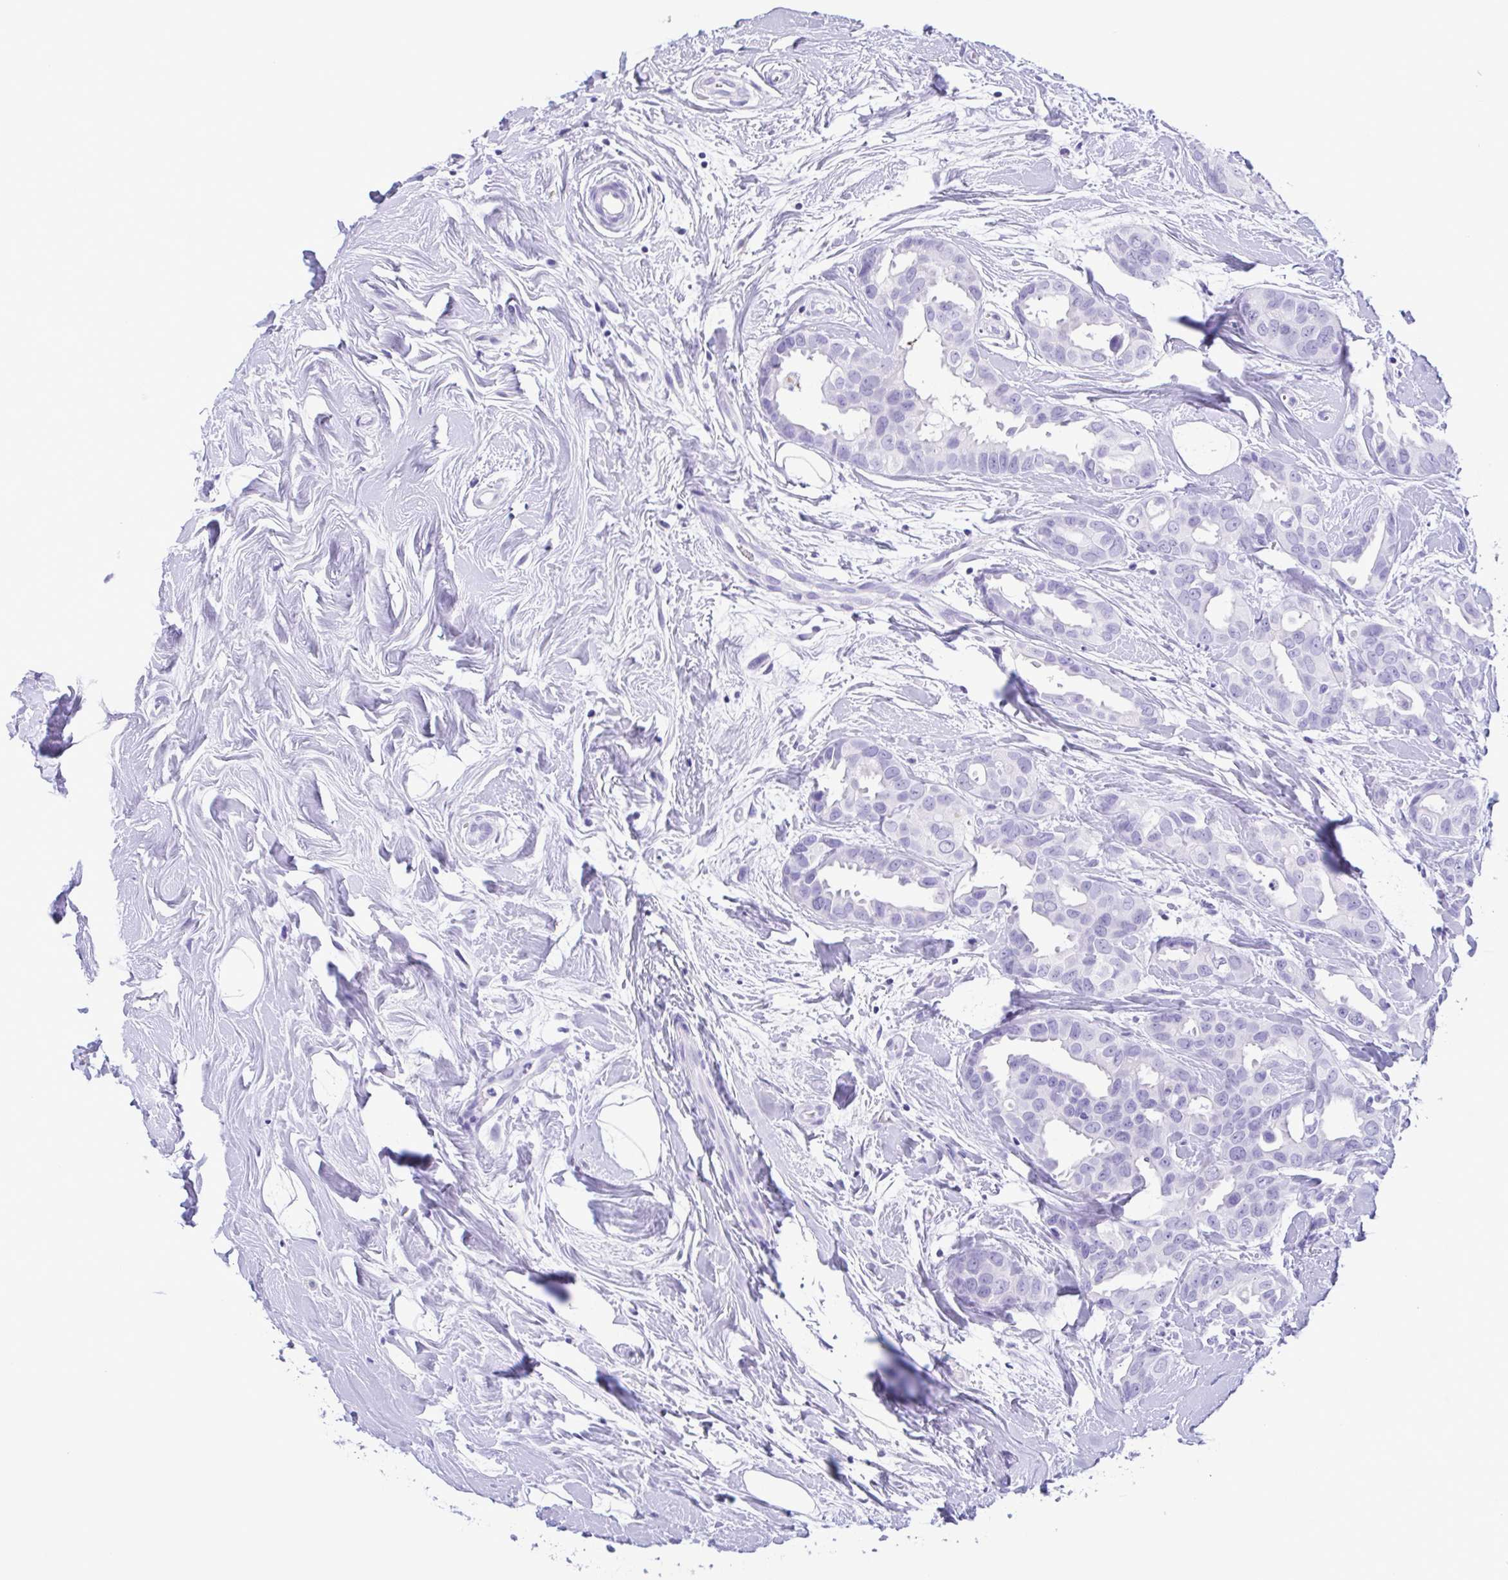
{"staining": {"intensity": "negative", "quantity": "none", "location": "none"}, "tissue": "breast cancer", "cell_type": "Tumor cells", "image_type": "cancer", "snomed": [{"axis": "morphology", "description": "Duct carcinoma"}, {"axis": "topography", "description": "Breast"}], "caption": "The photomicrograph exhibits no staining of tumor cells in breast cancer (invasive ductal carcinoma).", "gene": "TSPY2", "patient": {"sex": "female", "age": 45}}